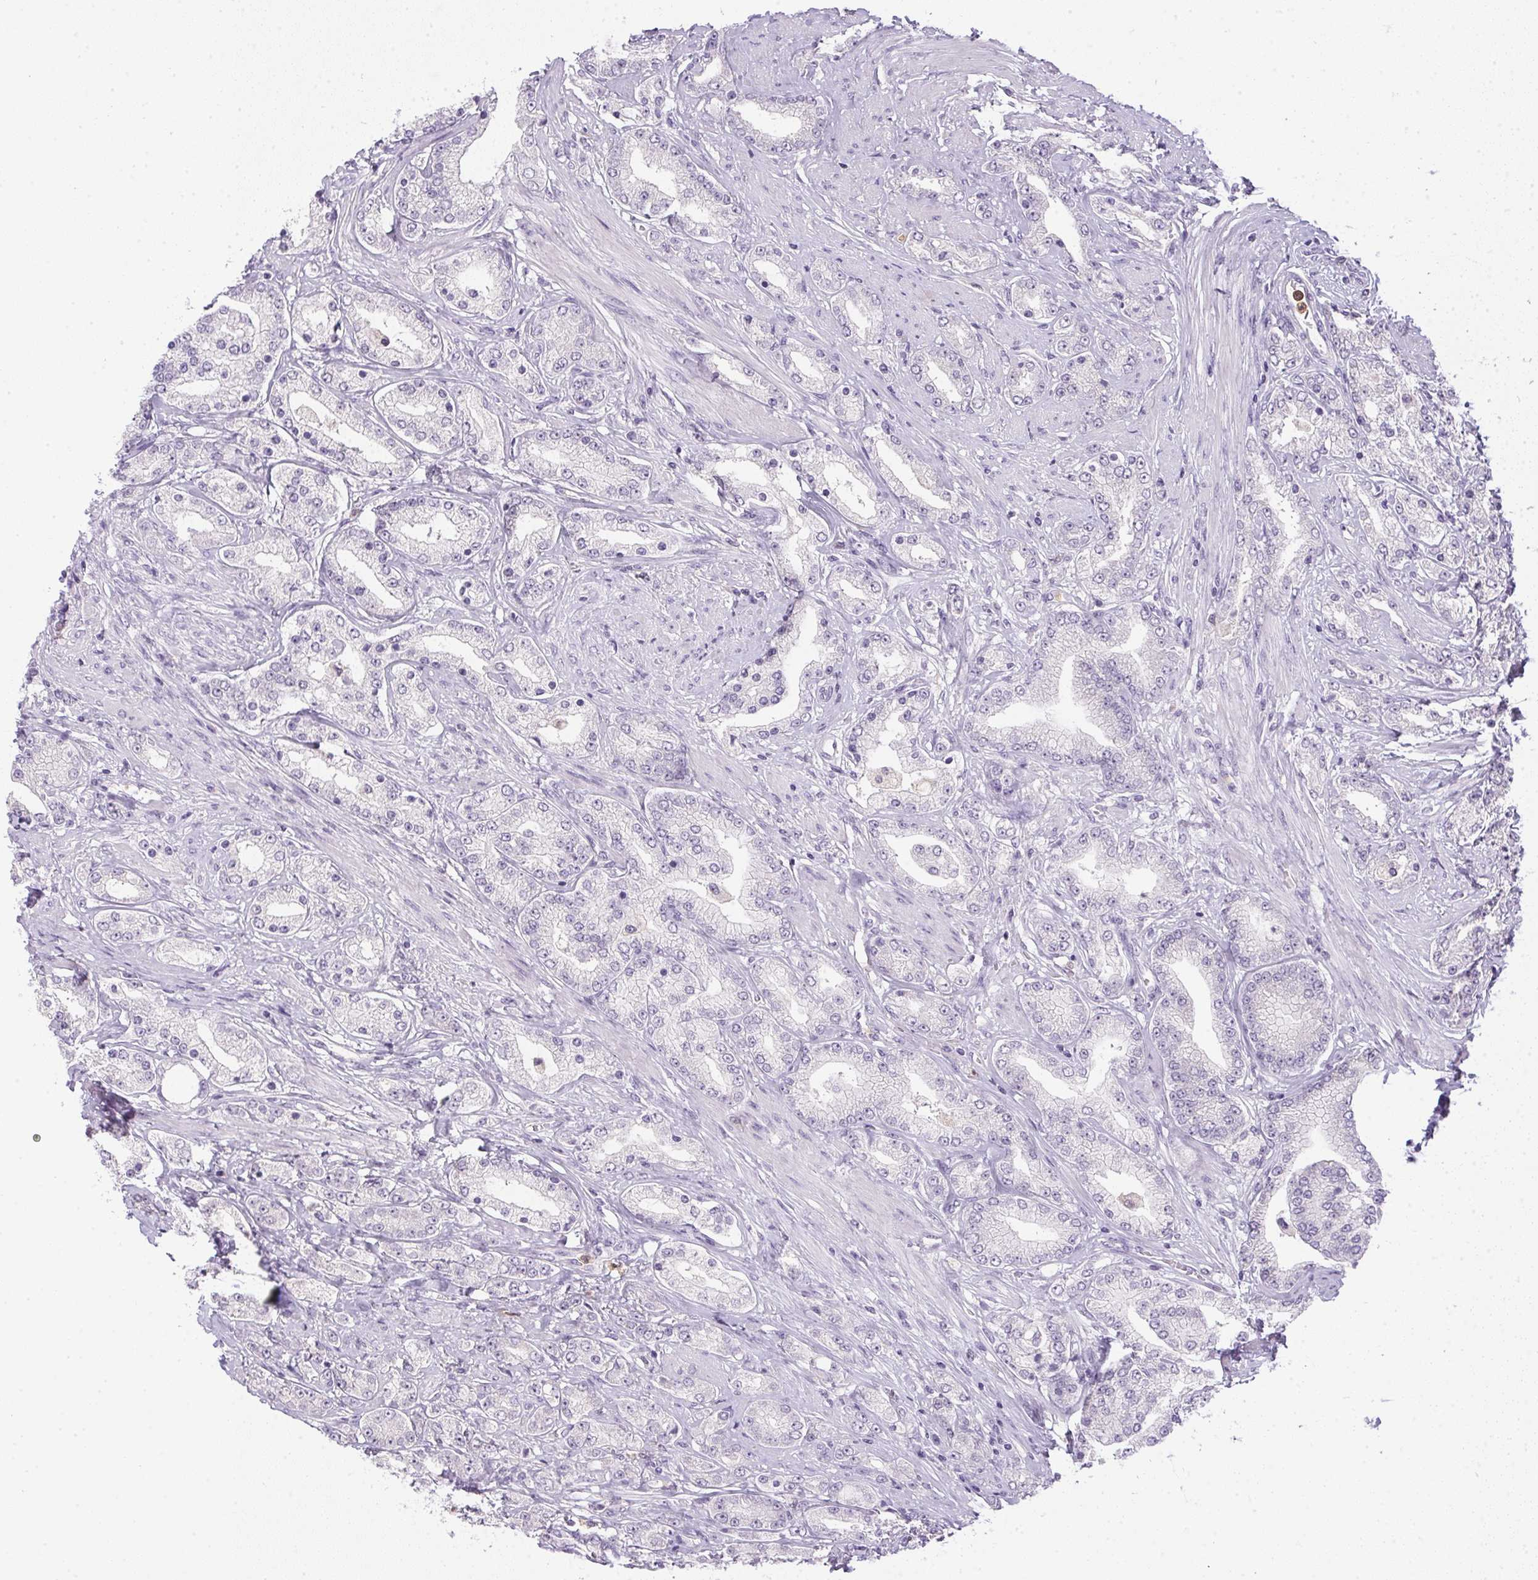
{"staining": {"intensity": "negative", "quantity": "none", "location": "none"}, "tissue": "prostate cancer", "cell_type": "Tumor cells", "image_type": "cancer", "snomed": [{"axis": "morphology", "description": "Adenocarcinoma, High grade"}, {"axis": "topography", "description": "Prostate"}], "caption": "This is an immunohistochemistry (IHC) image of prostate cancer. There is no staining in tumor cells.", "gene": "DNAJC5G", "patient": {"sex": "male", "age": 67}}